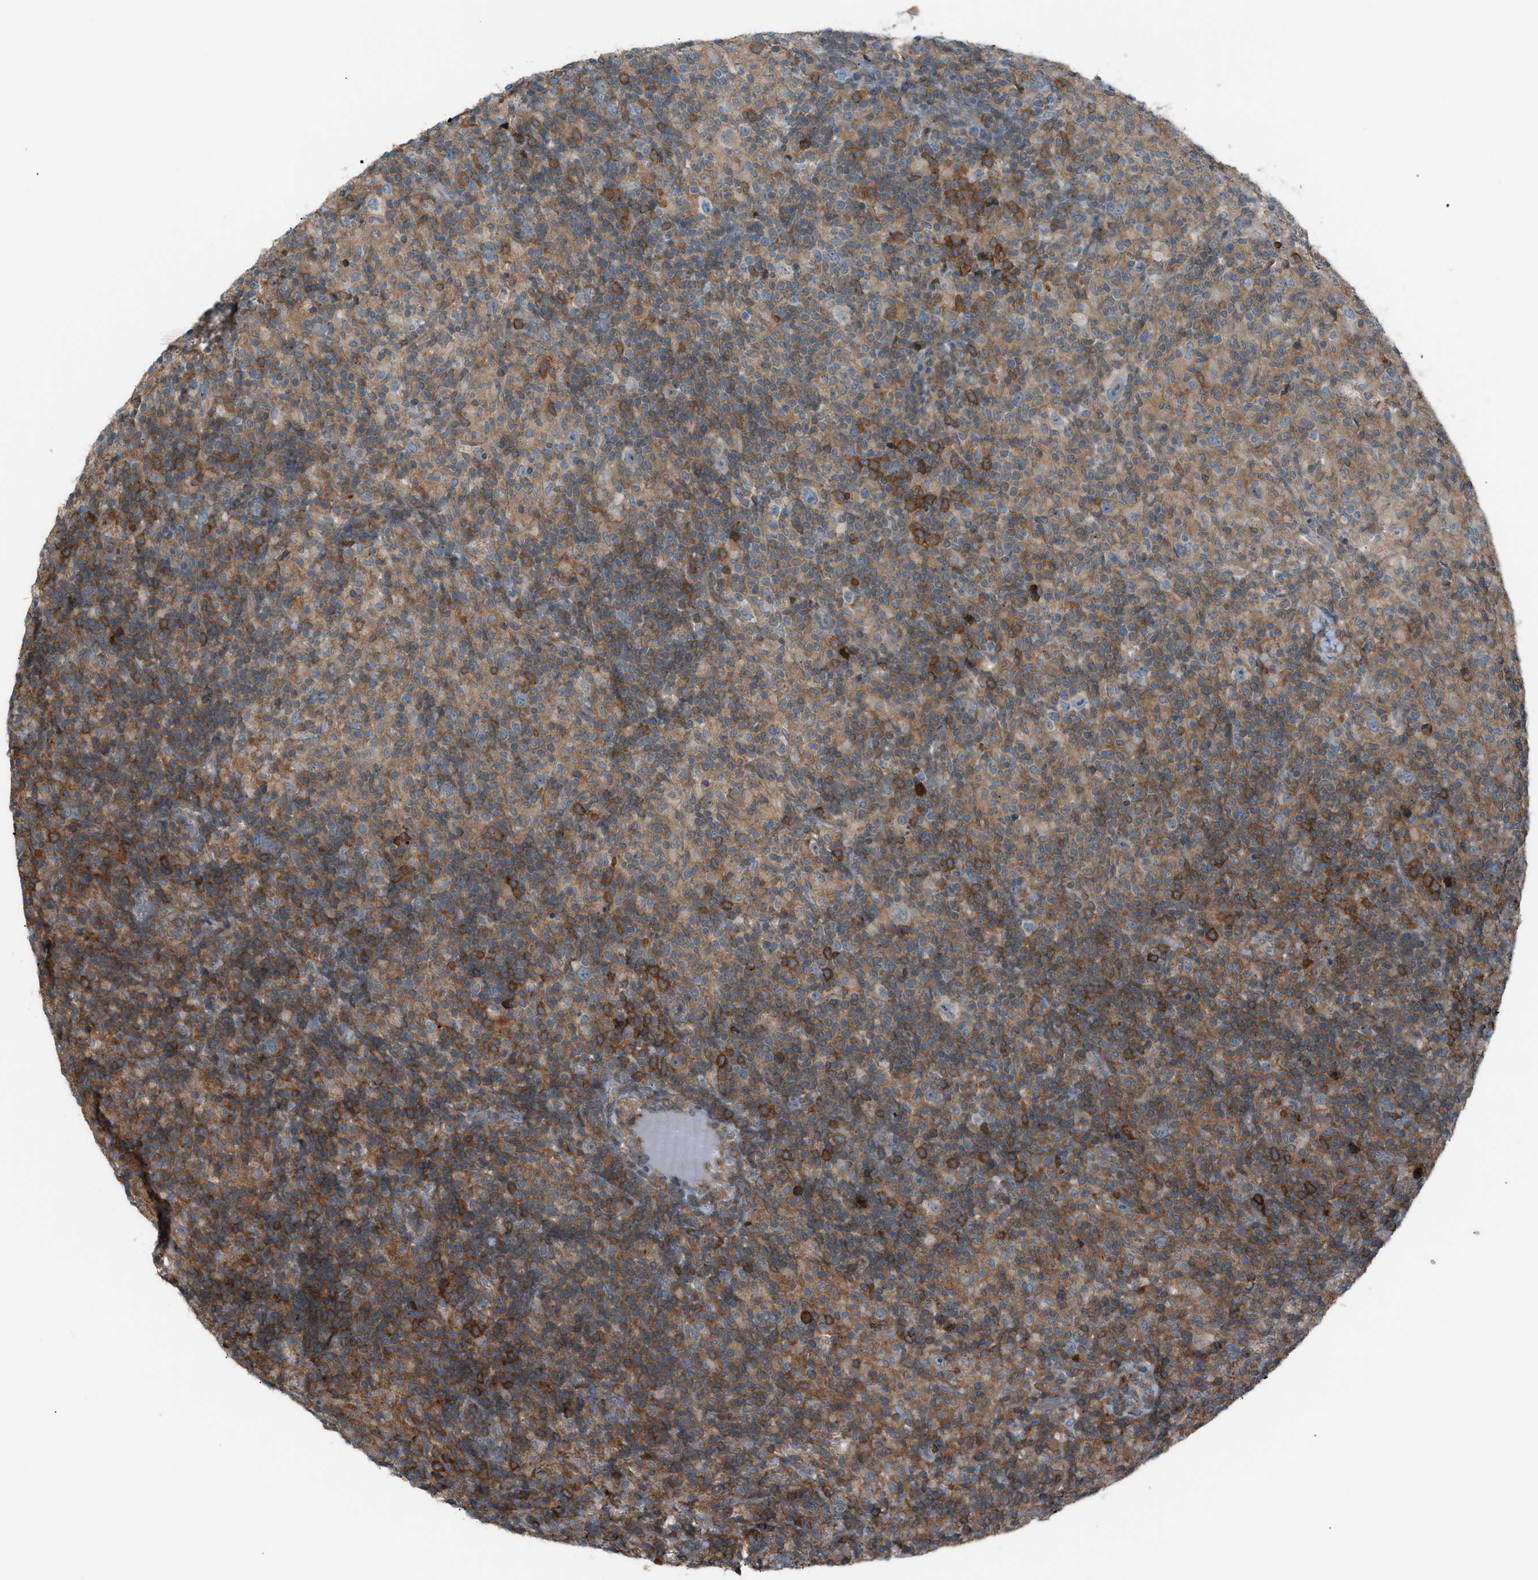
{"staining": {"intensity": "negative", "quantity": "none", "location": "none"}, "tissue": "lymphoma", "cell_type": "Tumor cells", "image_type": "cancer", "snomed": [{"axis": "morphology", "description": "Hodgkin's disease, NOS"}, {"axis": "topography", "description": "Lymph node"}], "caption": "Hodgkin's disease was stained to show a protein in brown. There is no significant positivity in tumor cells.", "gene": "DYRK1A", "patient": {"sex": "male", "age": 70}}